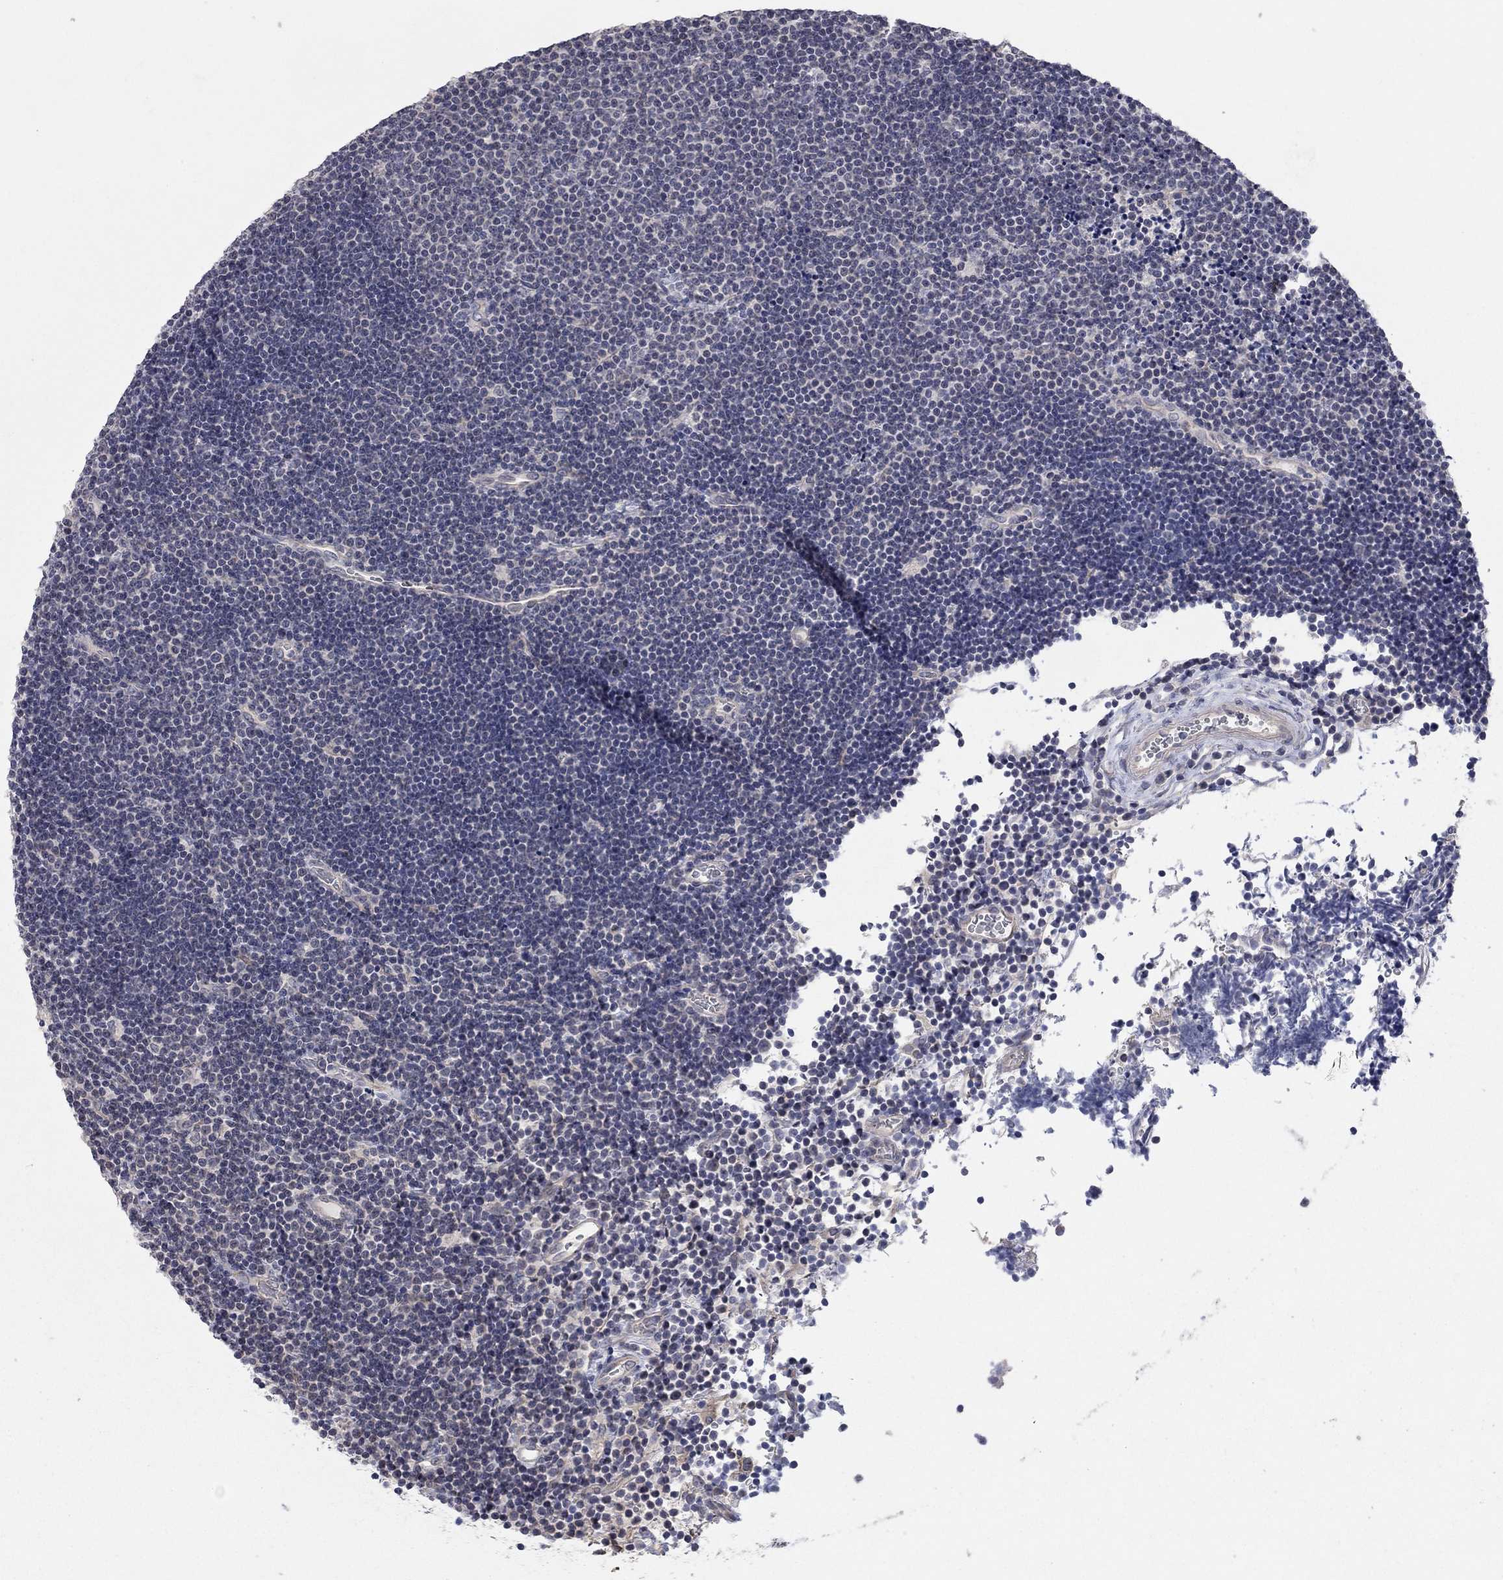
{"staining": {"intensity": "negative", "quantity": "none", "location": "none"}, "tissue": "lymphoma", "cell_type": "Tumor cells", "image_type": "cancer", "snomed": [{"axis": "morphology", "description": "Malignant lymphoma, non-Hodgkin's type, Low grade"}, {"axis": "topography", "description": "Brain"}], "caption": "Photomicrograph shows no significant protein positivity in tumor cells of lymphoma.", "gene": "WASF3", "patient": {"sex": "female", "age": 66}}